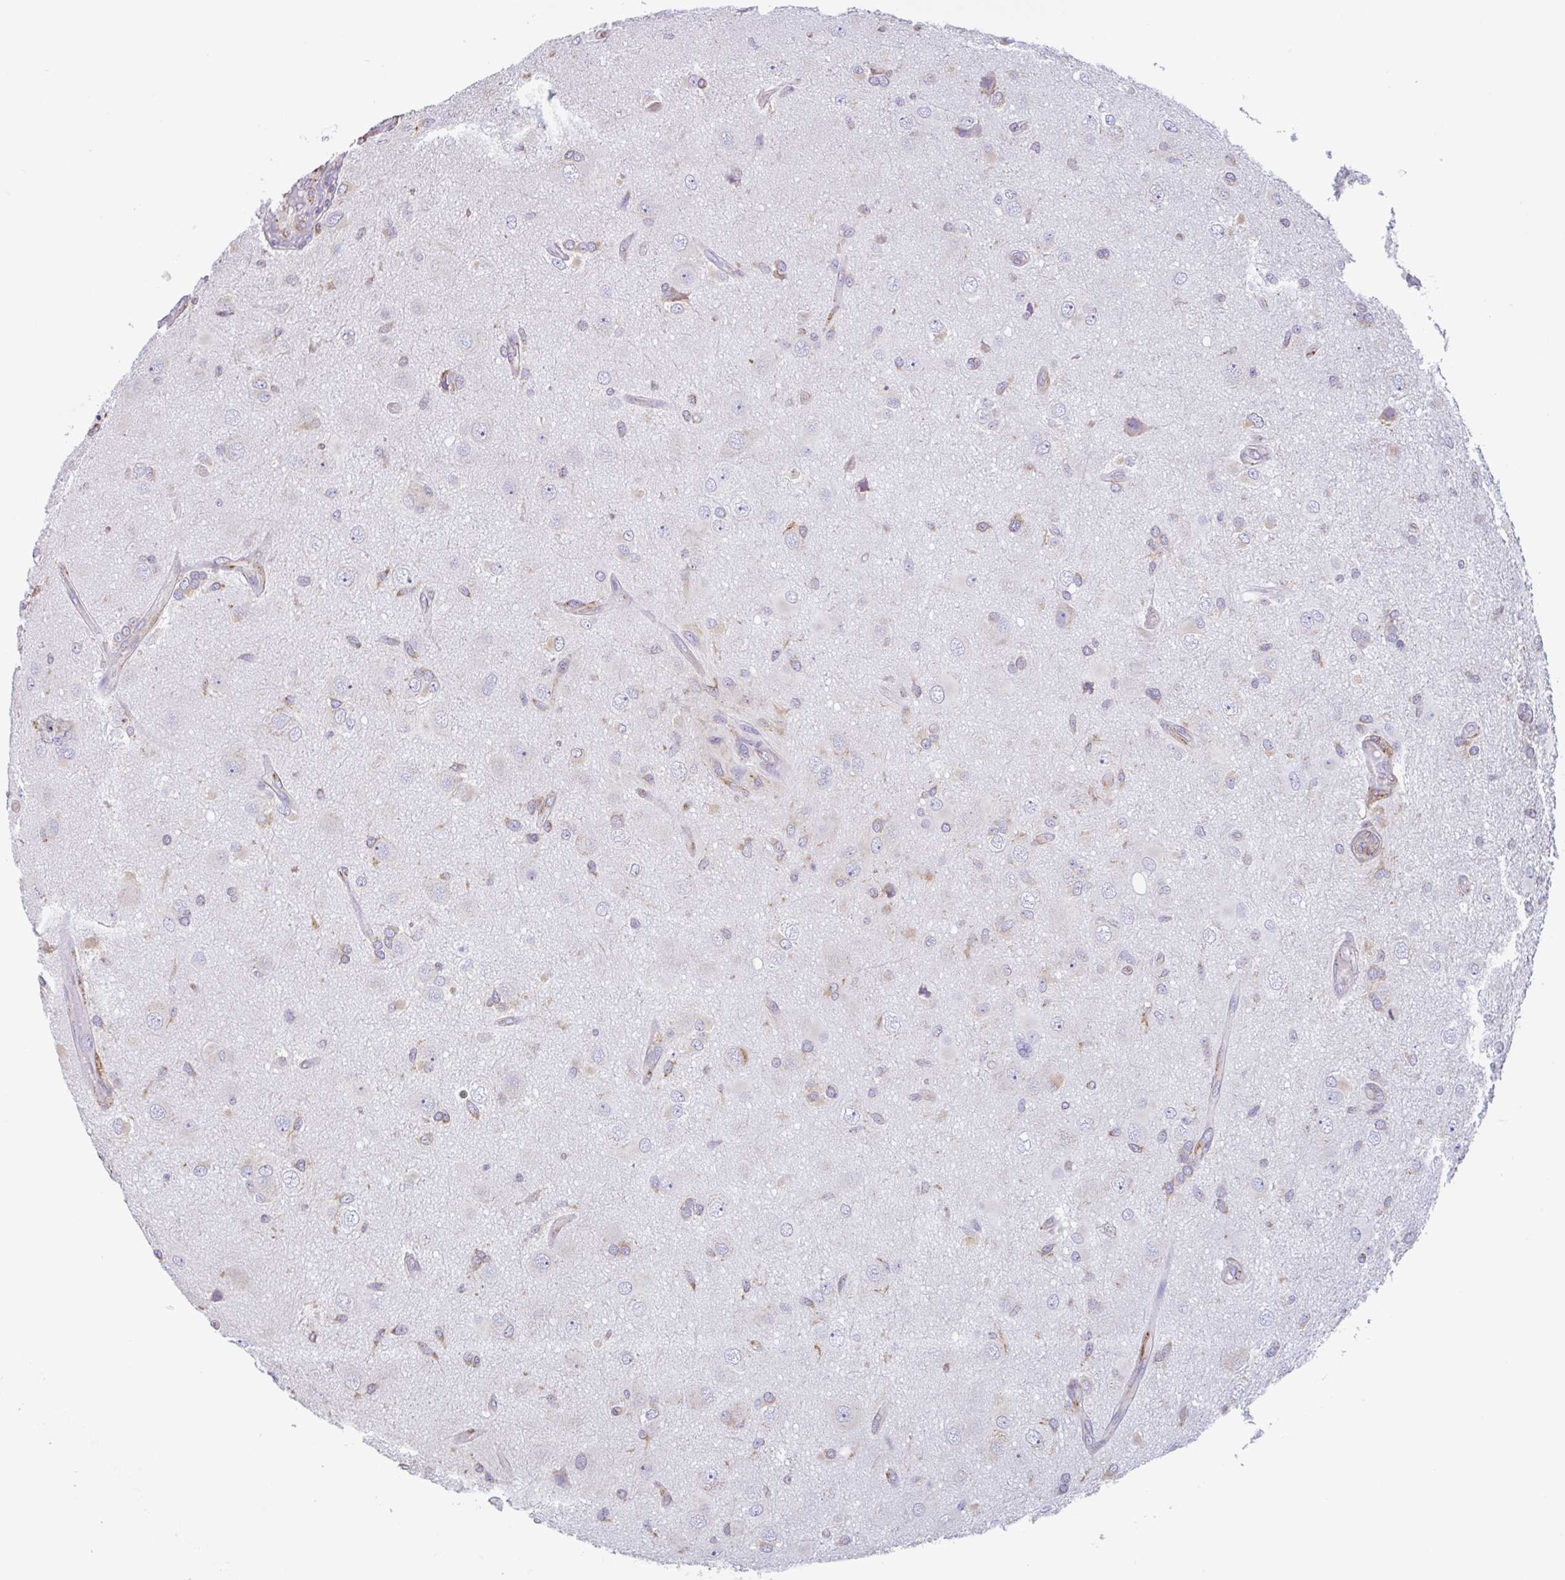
{"staining": {"intensity": "negative", "quantity": "none", "location": "none"}, "tissue": "glioma", "cell_type": "Tumor cells", "image_type": "cancer", "snomed": [{"axis": "morphology", "description": "Glioma, malignant, High grade"}, {"axis": "topography", "description": "Brain"}], "caption": "IHC photomicrograph of human high-grade glioma (malignant) stained for a protein (brown), which reveals no positivity in tumor cells.", "gene": "DOK4", "patient": {"sex": "male", "age": 53}}